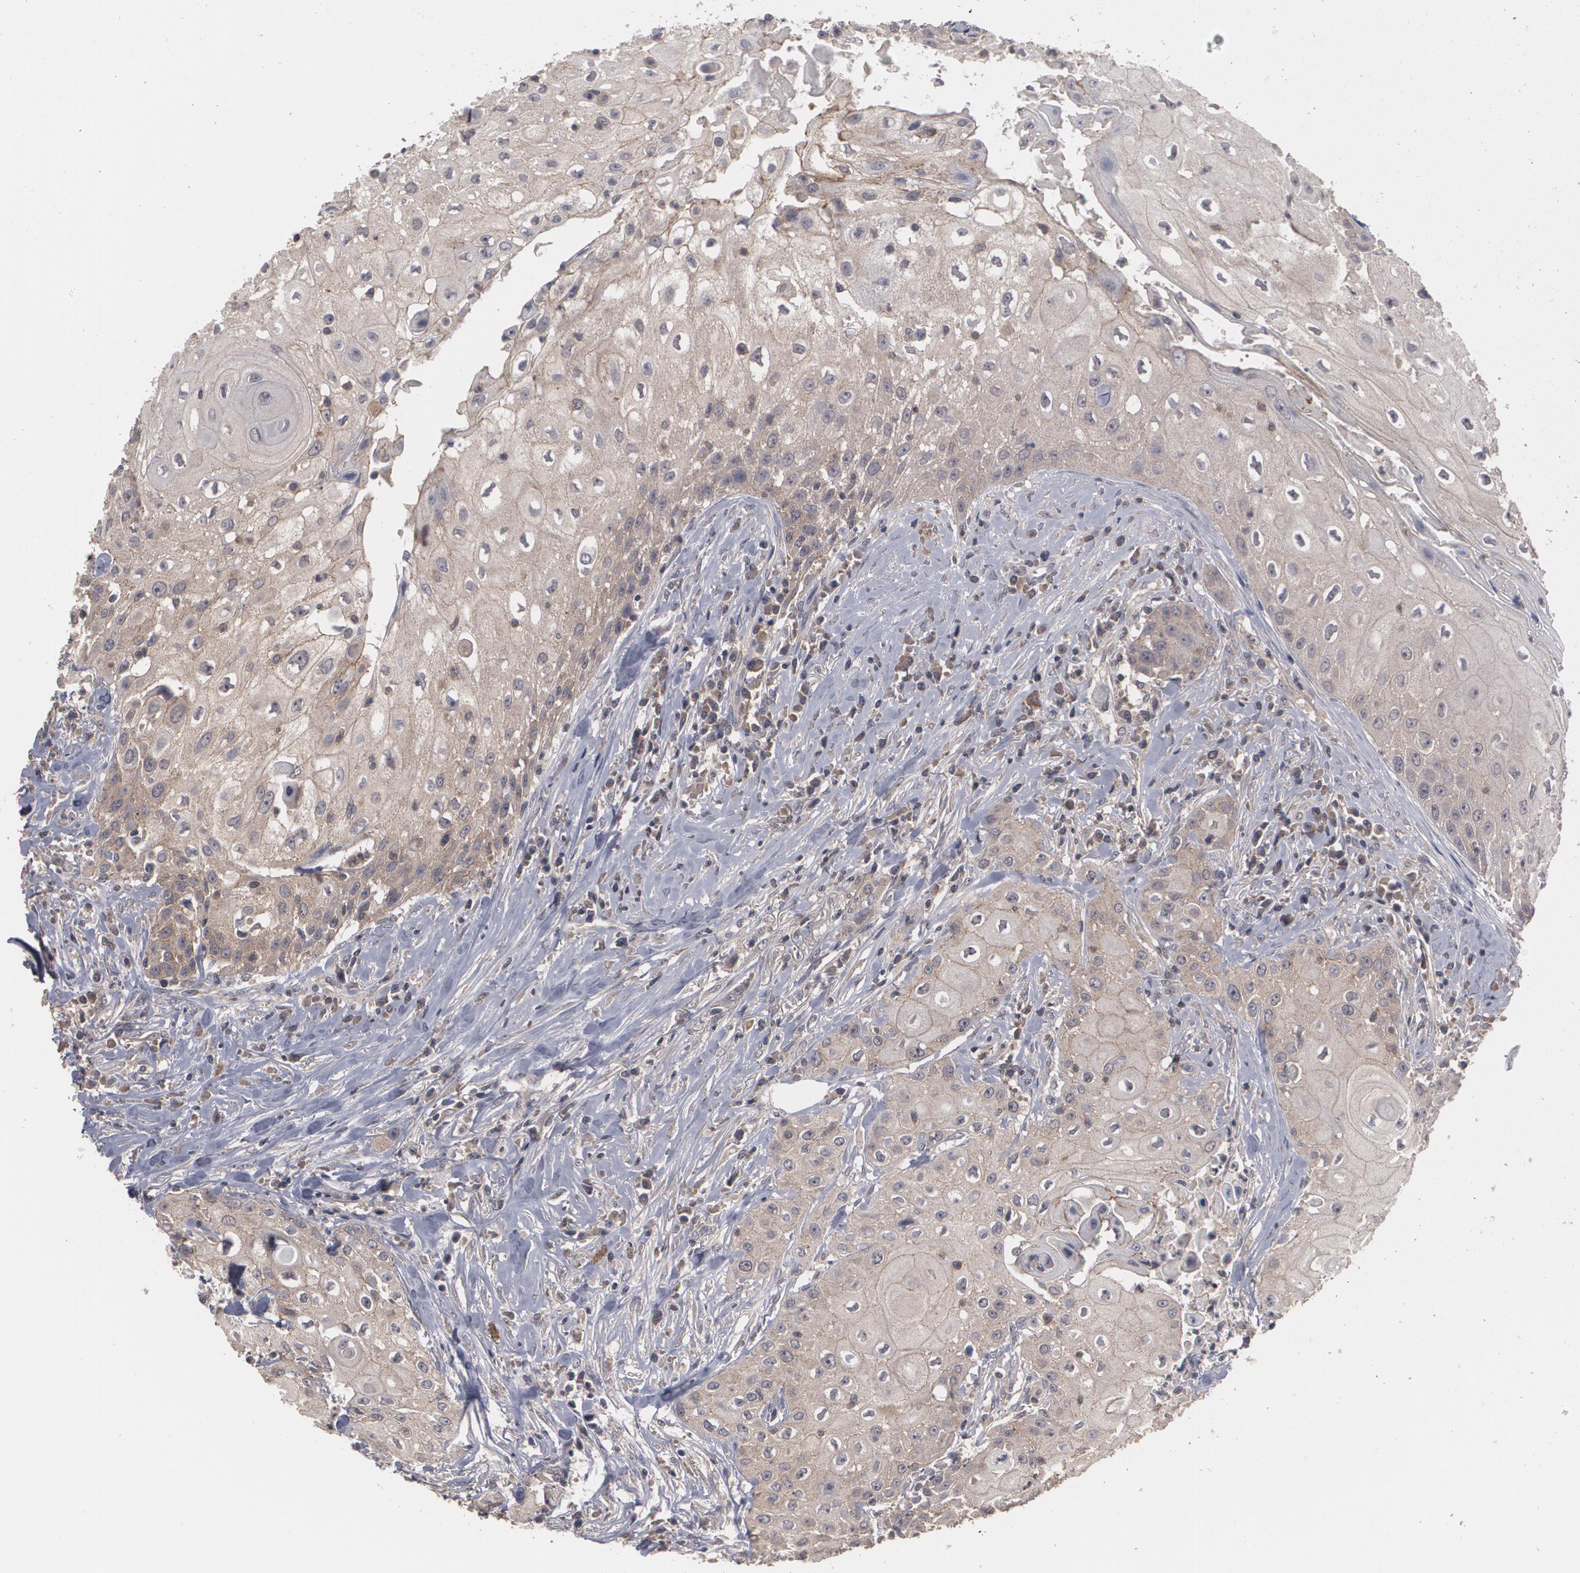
{"staining": {"intensity": "moderate", "quantity": ">75%", "location": "cytoplasmic/membranous"}, "tissue": "head and neck cancer", "cell_type": "Tumor cells", "image_type": "cancer", "snomed": [{"axis": "morphology", "description": "Squamous cell carcinoma, NOS"}, {"axis": "topography", "description": "Oral tissue"}, {"axis": "topography", "description": "Head-Neck"}], "caption": "A brown stain labels moderate cytoplasmic/membranous positivity of a protein in head and neck squamous cell carcinoma tumor cells.", "gene": "ARF6", "patient": {"sex": "female", "age": 82}}